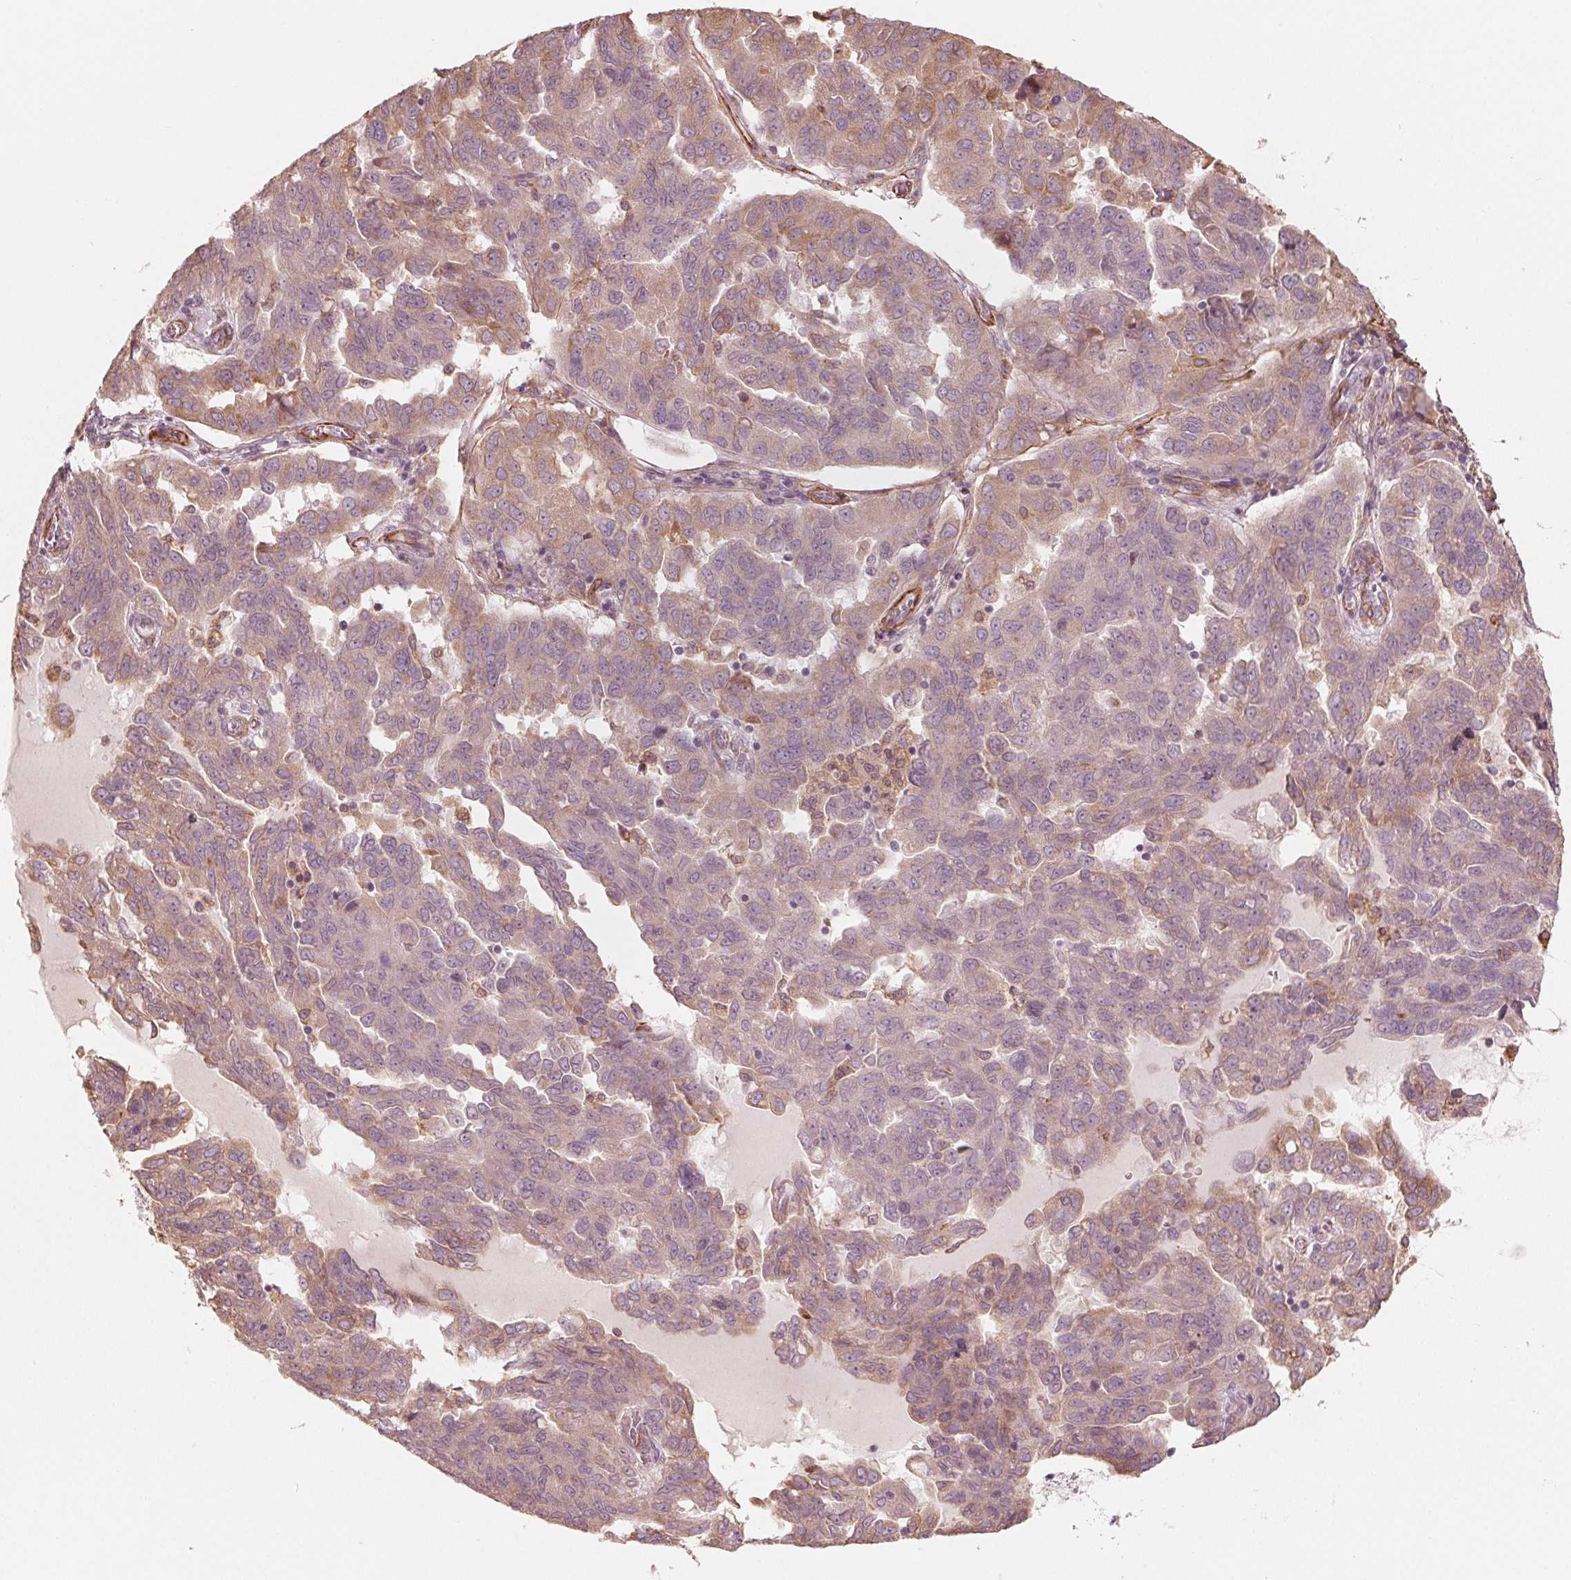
{"staining": {"intensity": "weak", "quantity": "<25%", "location": "cytoplasmic/membranous"}, "tissue": "ovarian cancer", "cell_type": "Tumor cells", "image_type": "cancer", "snomed": [{"axis": "morphology", "description": "Cystadenocarcinoma, serous, NOS"}, {"axis": "topography", "description": "Ovary"}], "caption": "A high-resolution photomicrograph shows IHC staining of ovarian cancer, which exhibits no significant staining in tumor cells. (Brightfield microscopy of DAB (3,3'-diaminobenzidine) IHC at high magnification).", "gene": "MIER3", "patient": {"sex": "female", "age": 64}}